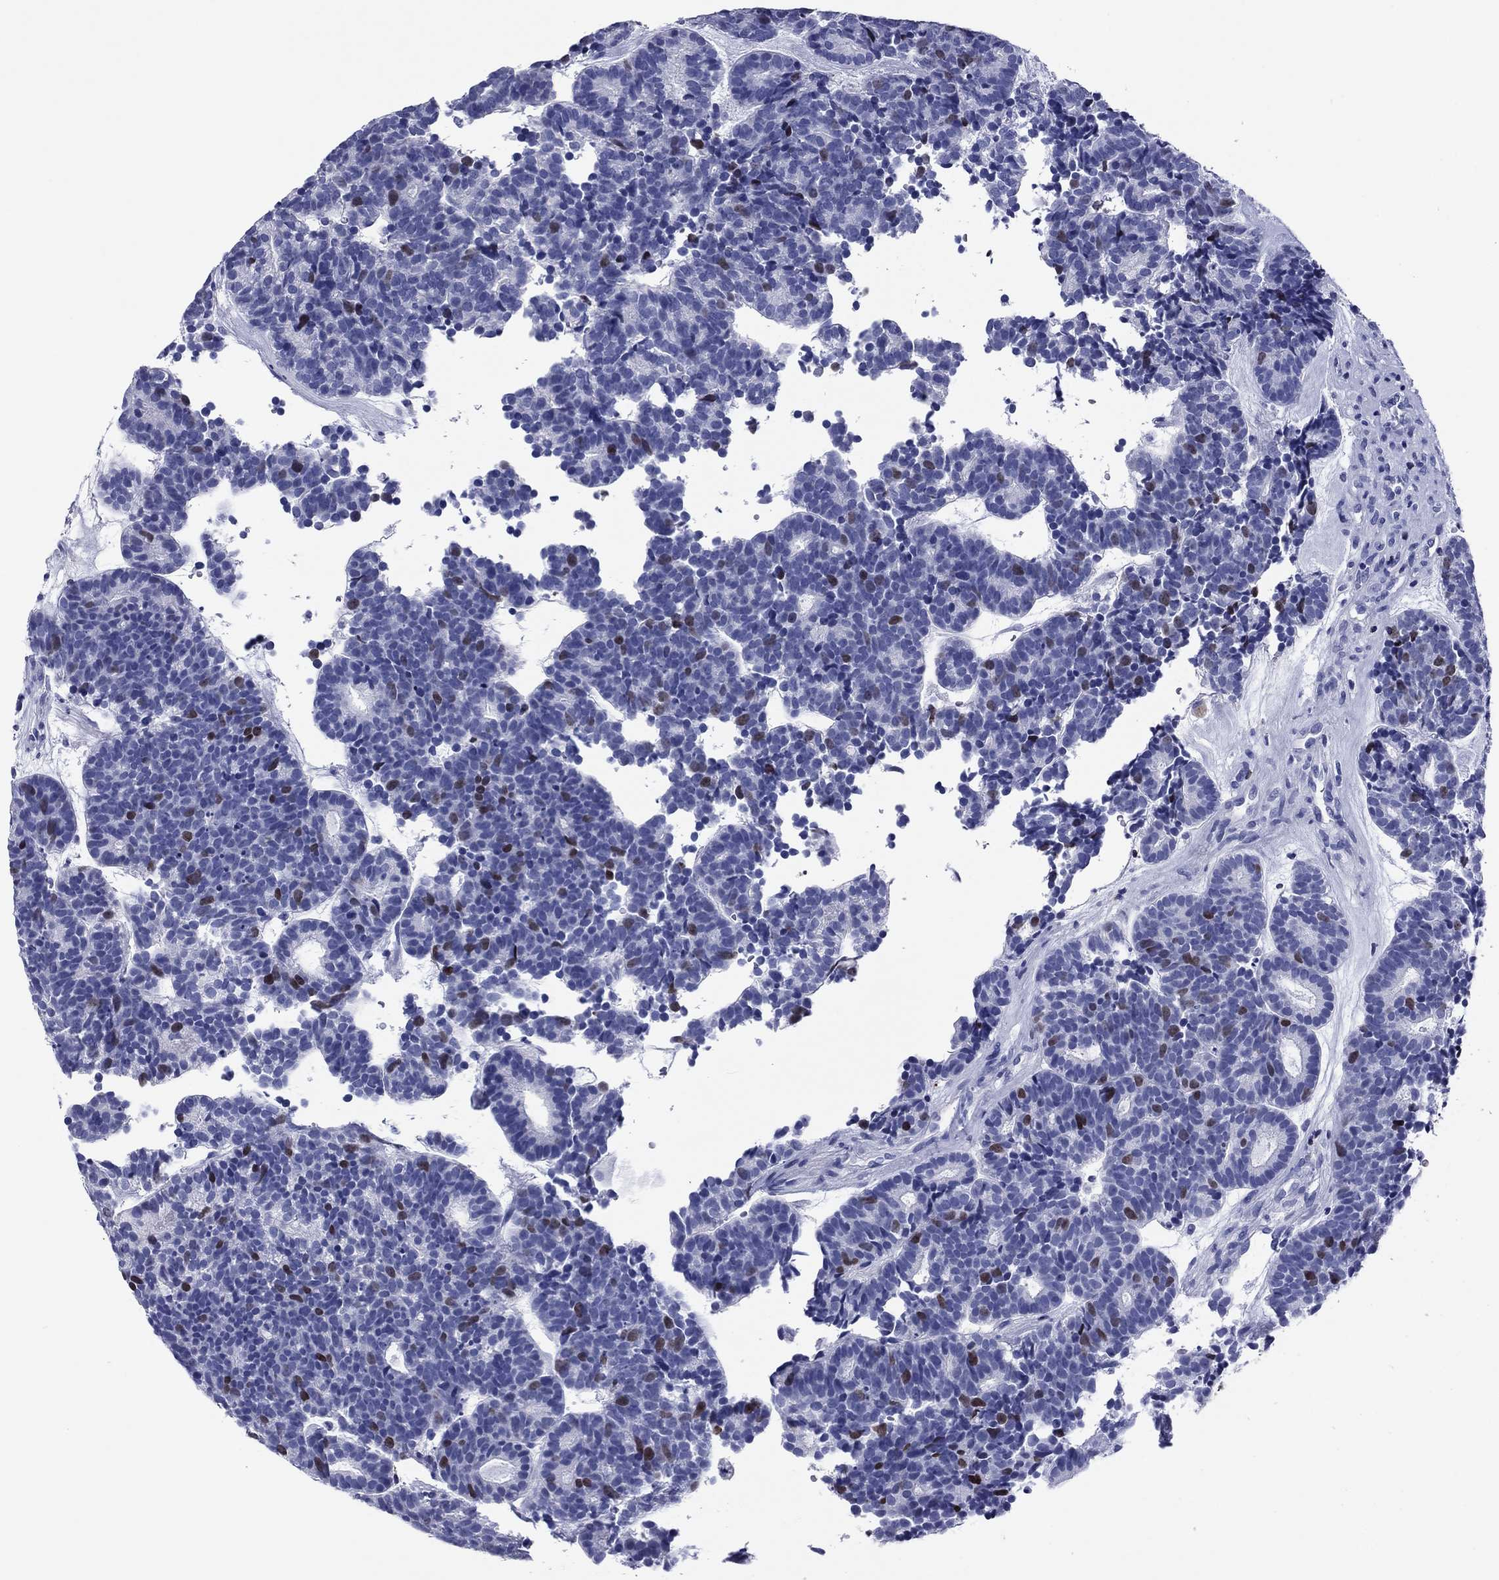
{"staining": {"intensity": "weak", "quantity": "<25%", "location": "nuclear"}, "tissue": "head and neck cancer", "cell_type": "Tumor cells", "image_type": "cancer", "snomed": [{"axis": "morphology", "description": "Adenocarcinoma, NOS"}, {"axis": "topography", "description": "Head-Neck"}], "caption": "Head and neck cancer (adenocarcinoma) was stained to show a protein in brown. There is no significant staining in tumor cells.", "gene": "GZMK", "patient": {"sex": "female", "age": 81}}